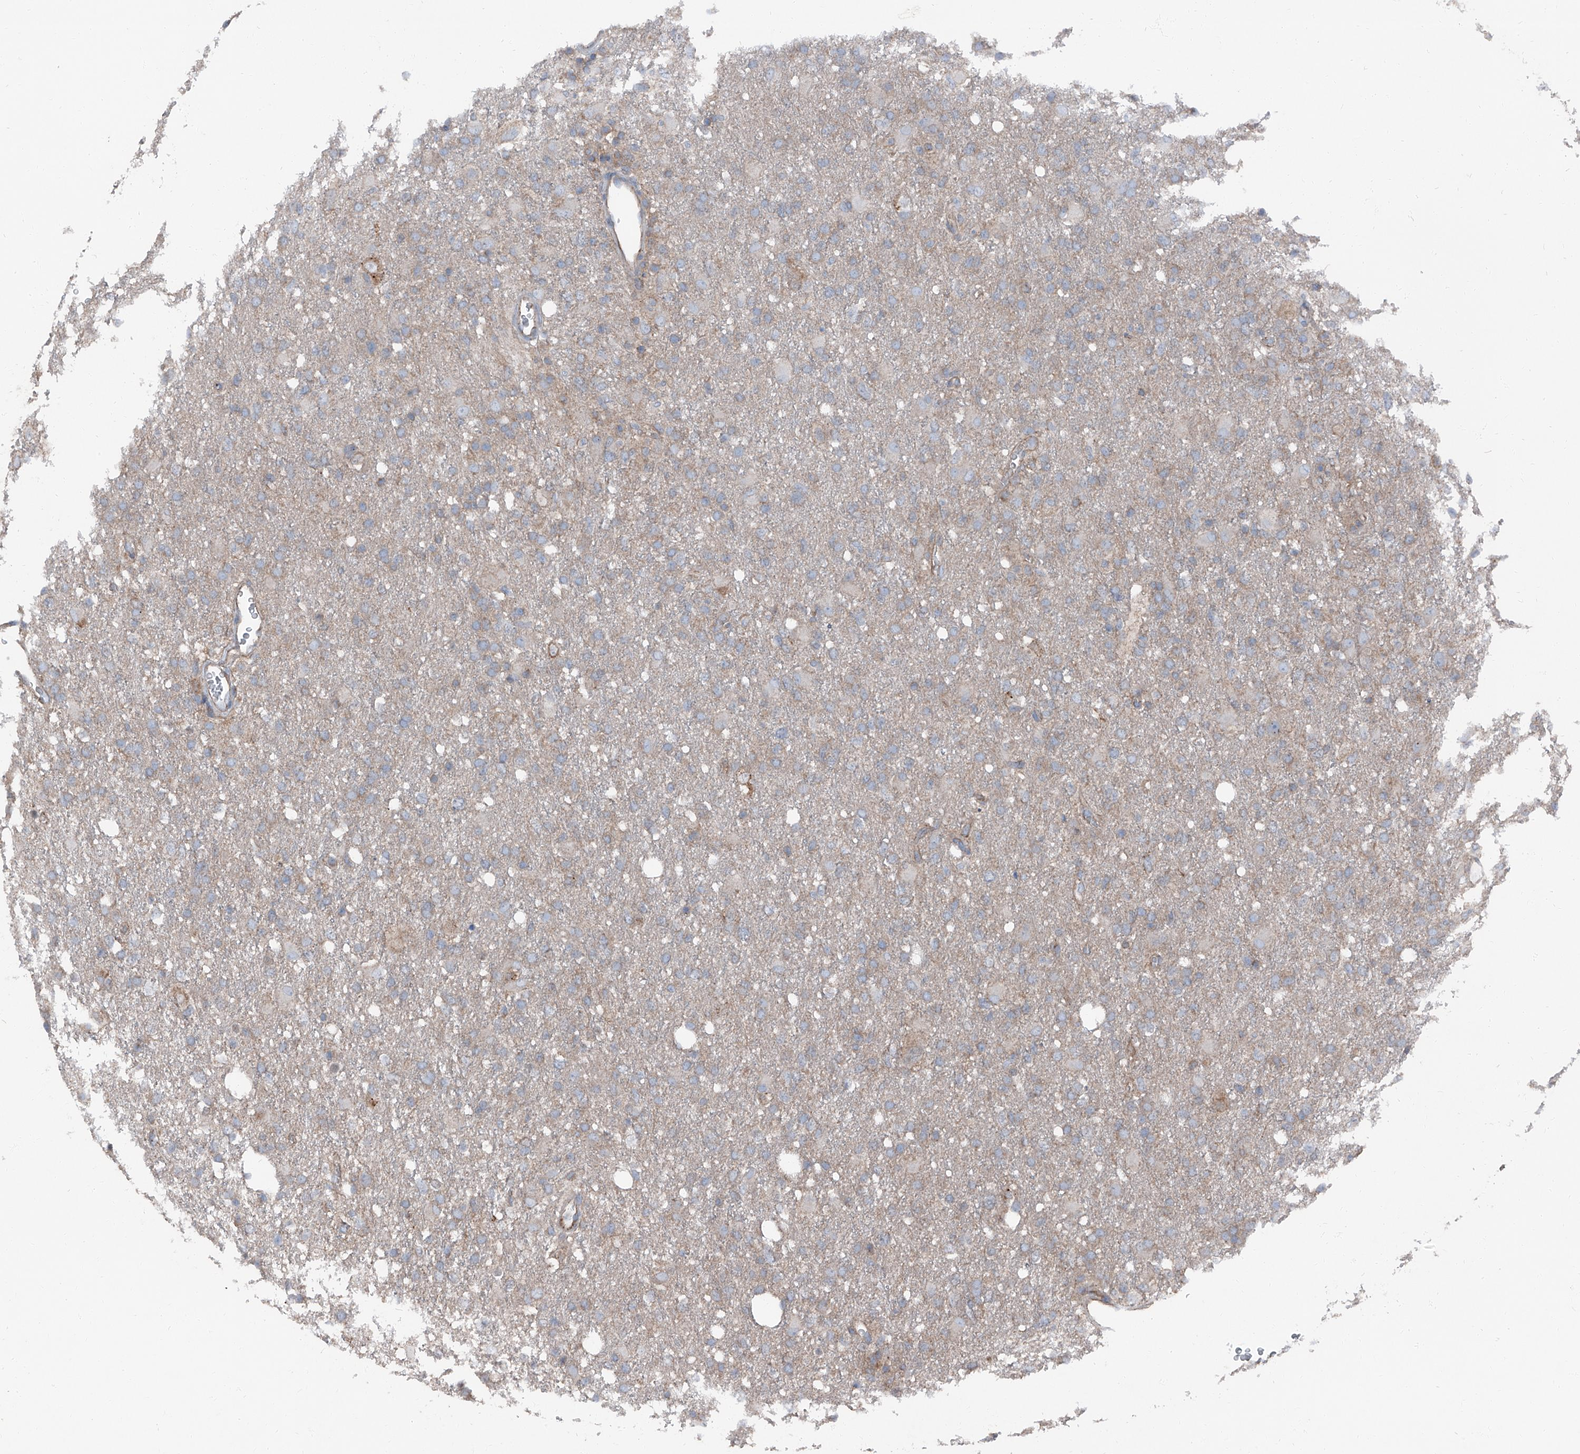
{"staining": {"intensity": "negative", "quantity": "none", "location": "none"}, "tissue": "glioma", "cell_type": "Tumor cells", "image_type": "cancer", "snomed": [{"axis": "morphology", "description": "Glioma, malignant, High grade"}, {"axis": "topography", "description": "Brain"}], "caption": "This is a micrograph of IHC staining of glioma, which shows no positivity in tumor cells.", "gene": "GPR142", "patient": {"sex": "female", "age": 57}}